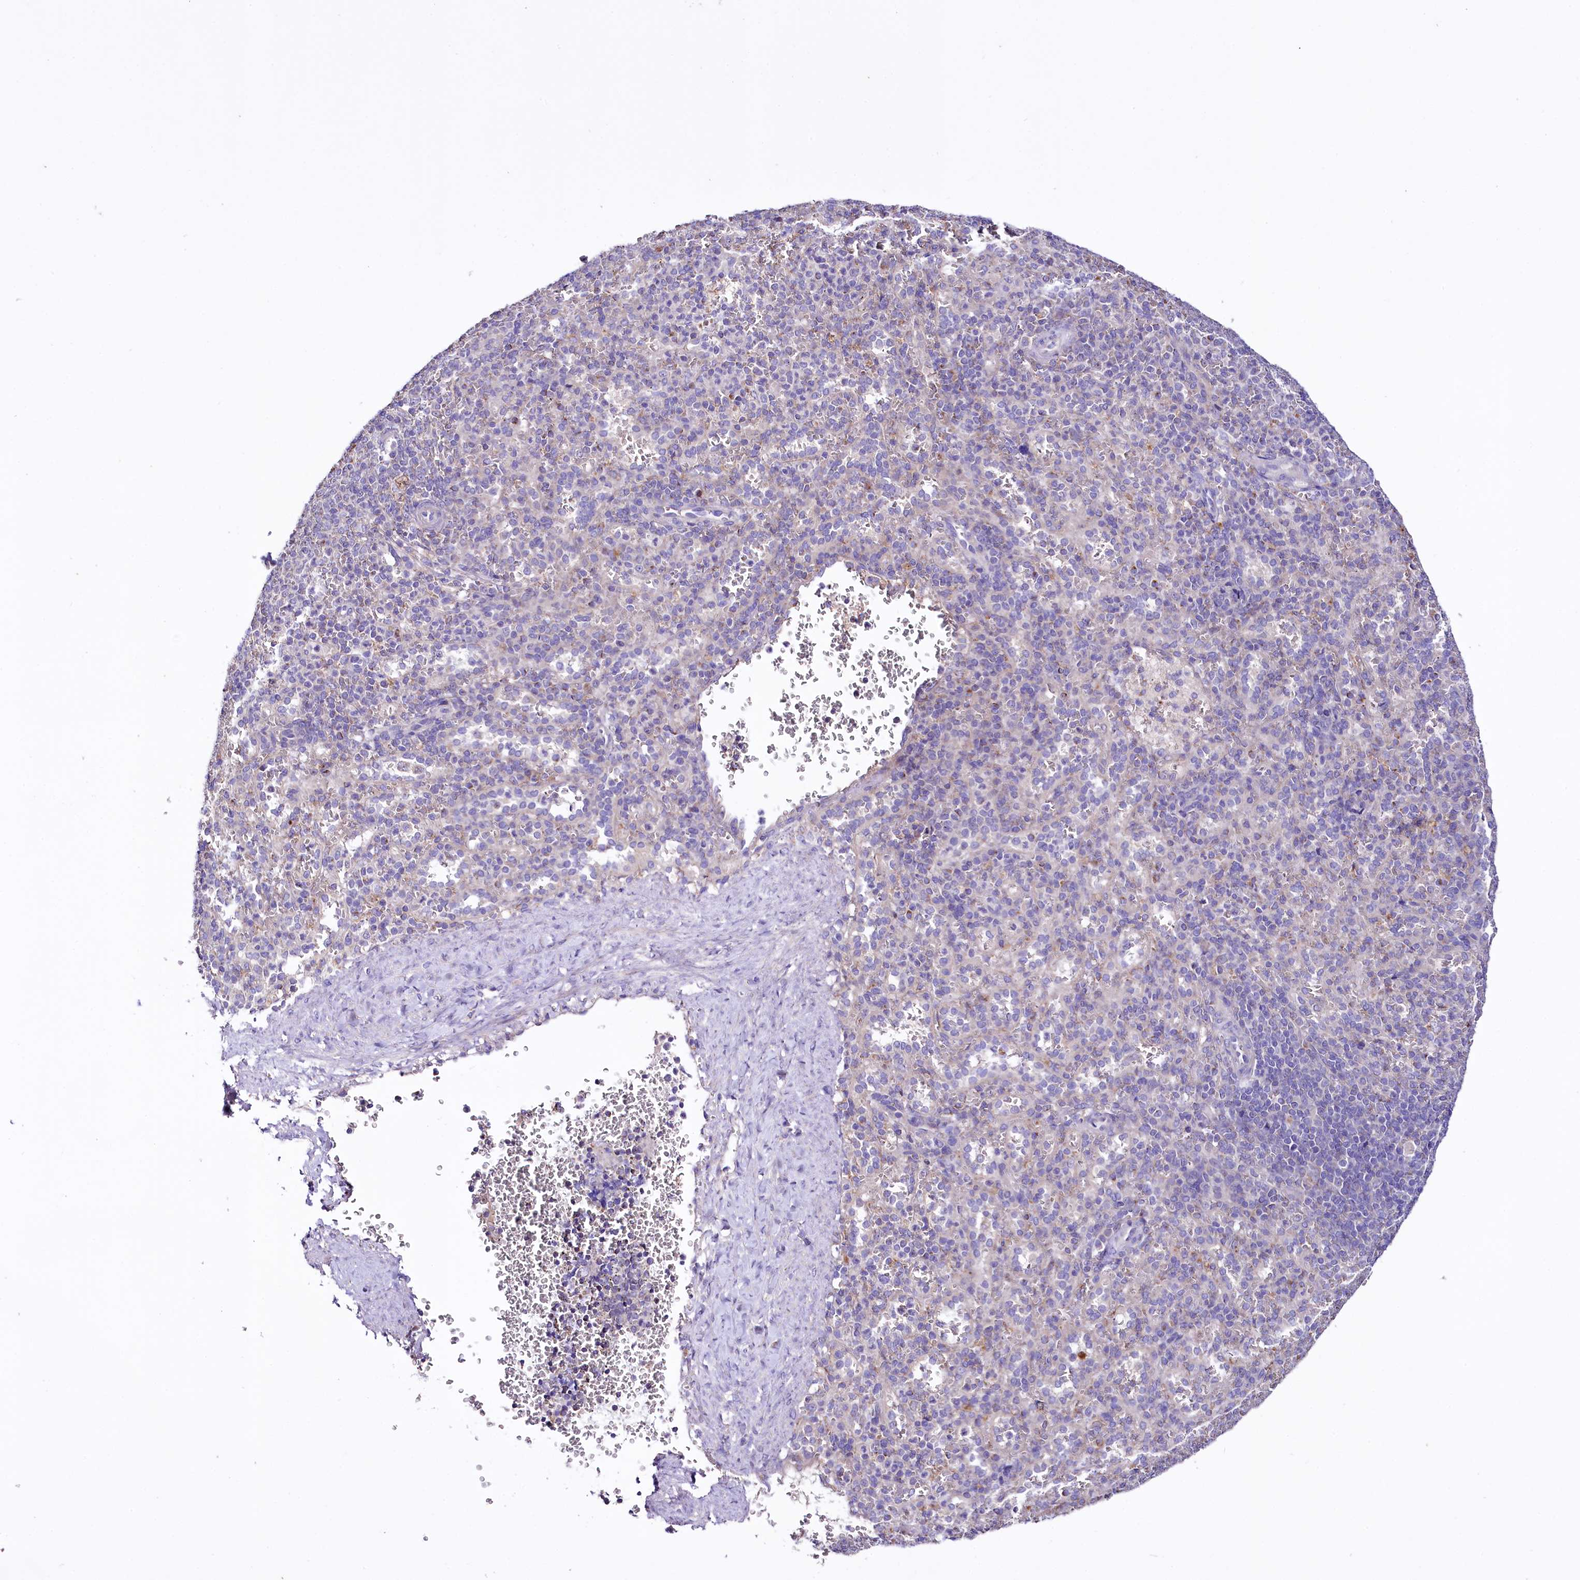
{"staining": {"intensity": "negative", "quantity": "none", "location": "none"}, "tissue": "spleen", "cell_type": "Cells in red pulp", "image_type": "normal", "snomed": [{"axis": "morphology", "description": "Normal tissue, NOS"}, {"axis": "topography", "description": "Spleen"}], "caption": "This photomicrograph is of normal spleen stained with IHC to label a protein in brown with the nuclei are counter-stained blue. There is no expression in cells in red pulp.", "gene": "ZNF45", "patient": {"sex": "female", "age": 21}}